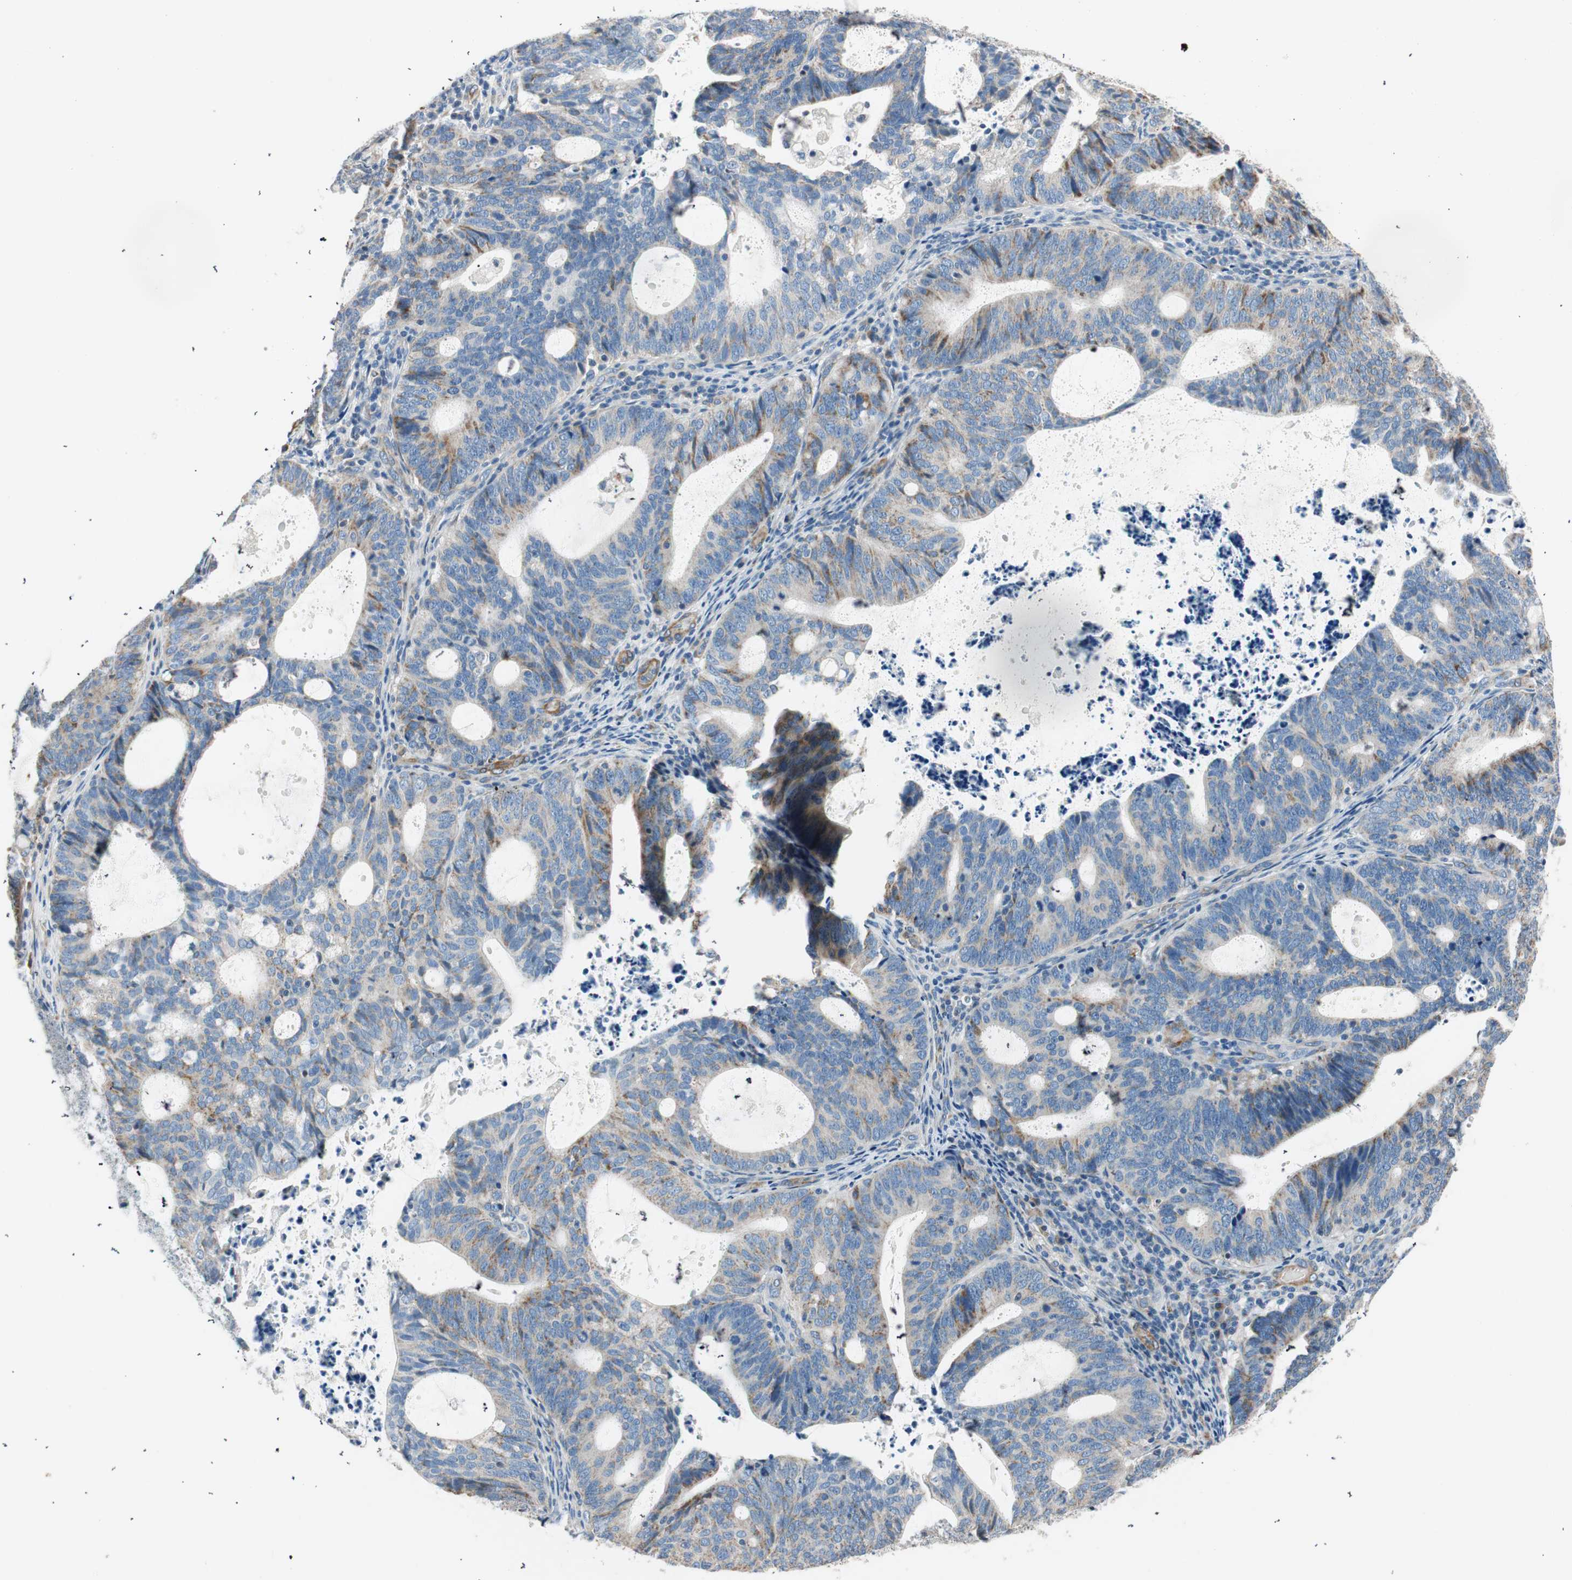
{"staining": {"intensity": "weak", "quantity": "25%-75%", "location": "cytoplasmic/membranous"}, "tissue": "endometrial cancer", "cell_type": "Tumor cells", "image_type": "cancer", "snomed": [{"axis": "morphology", "description": "Adenocarcinoma, NOS"}, {"axis": "topography", "description": "Uterus"}], "caption": "DAB immunohistochemical staining of human adenocarcinoma (endometrial) shows weak cytoplasmic/membranous protein staining in approximately 25%-75% of tumor cells. (Stains: DAB in brown, nuclei in blue, Microscopy: brightfield microscopy at high magnification).", "gene": "RORB", "patient": {"sex": "female", "age": 83}}